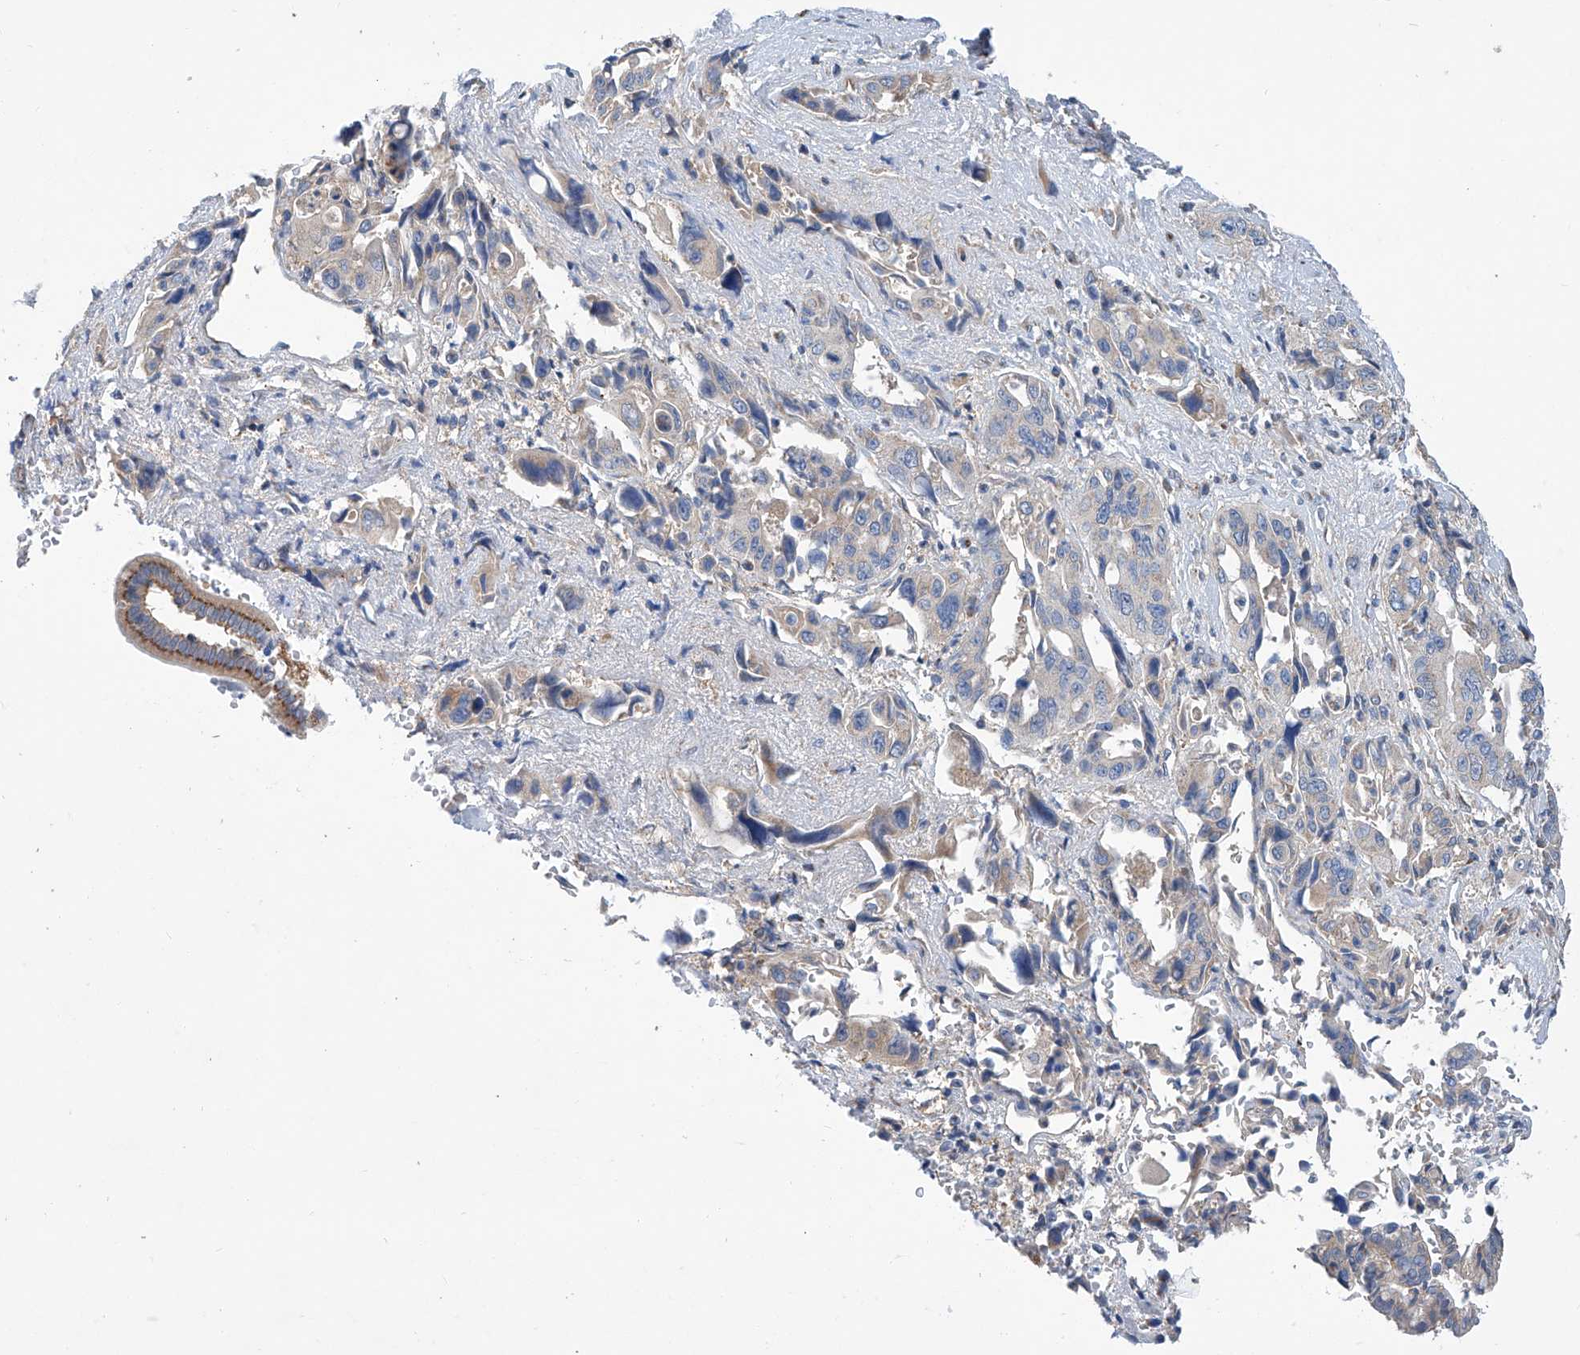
{"staining": {"intensity": "weak", "quantity": "<25%", "location": "cytoplasmic/membranous"}, "tissue": "pancreatic cancer", "cell_type": "Tumor cells", "image_type": "cancer", "snomed": [{"axis": "morphology", "description": "Adenocarcinoma, NOS"}, {"axis": "topography", "description": "Pancreas"}], "caption": "IHC of human adenocarcinoma (pancreatic) demonstrates no staining in tumor cells.", "gene": "SLC22A7", "patient": {"sex": "male", "age": 46}}